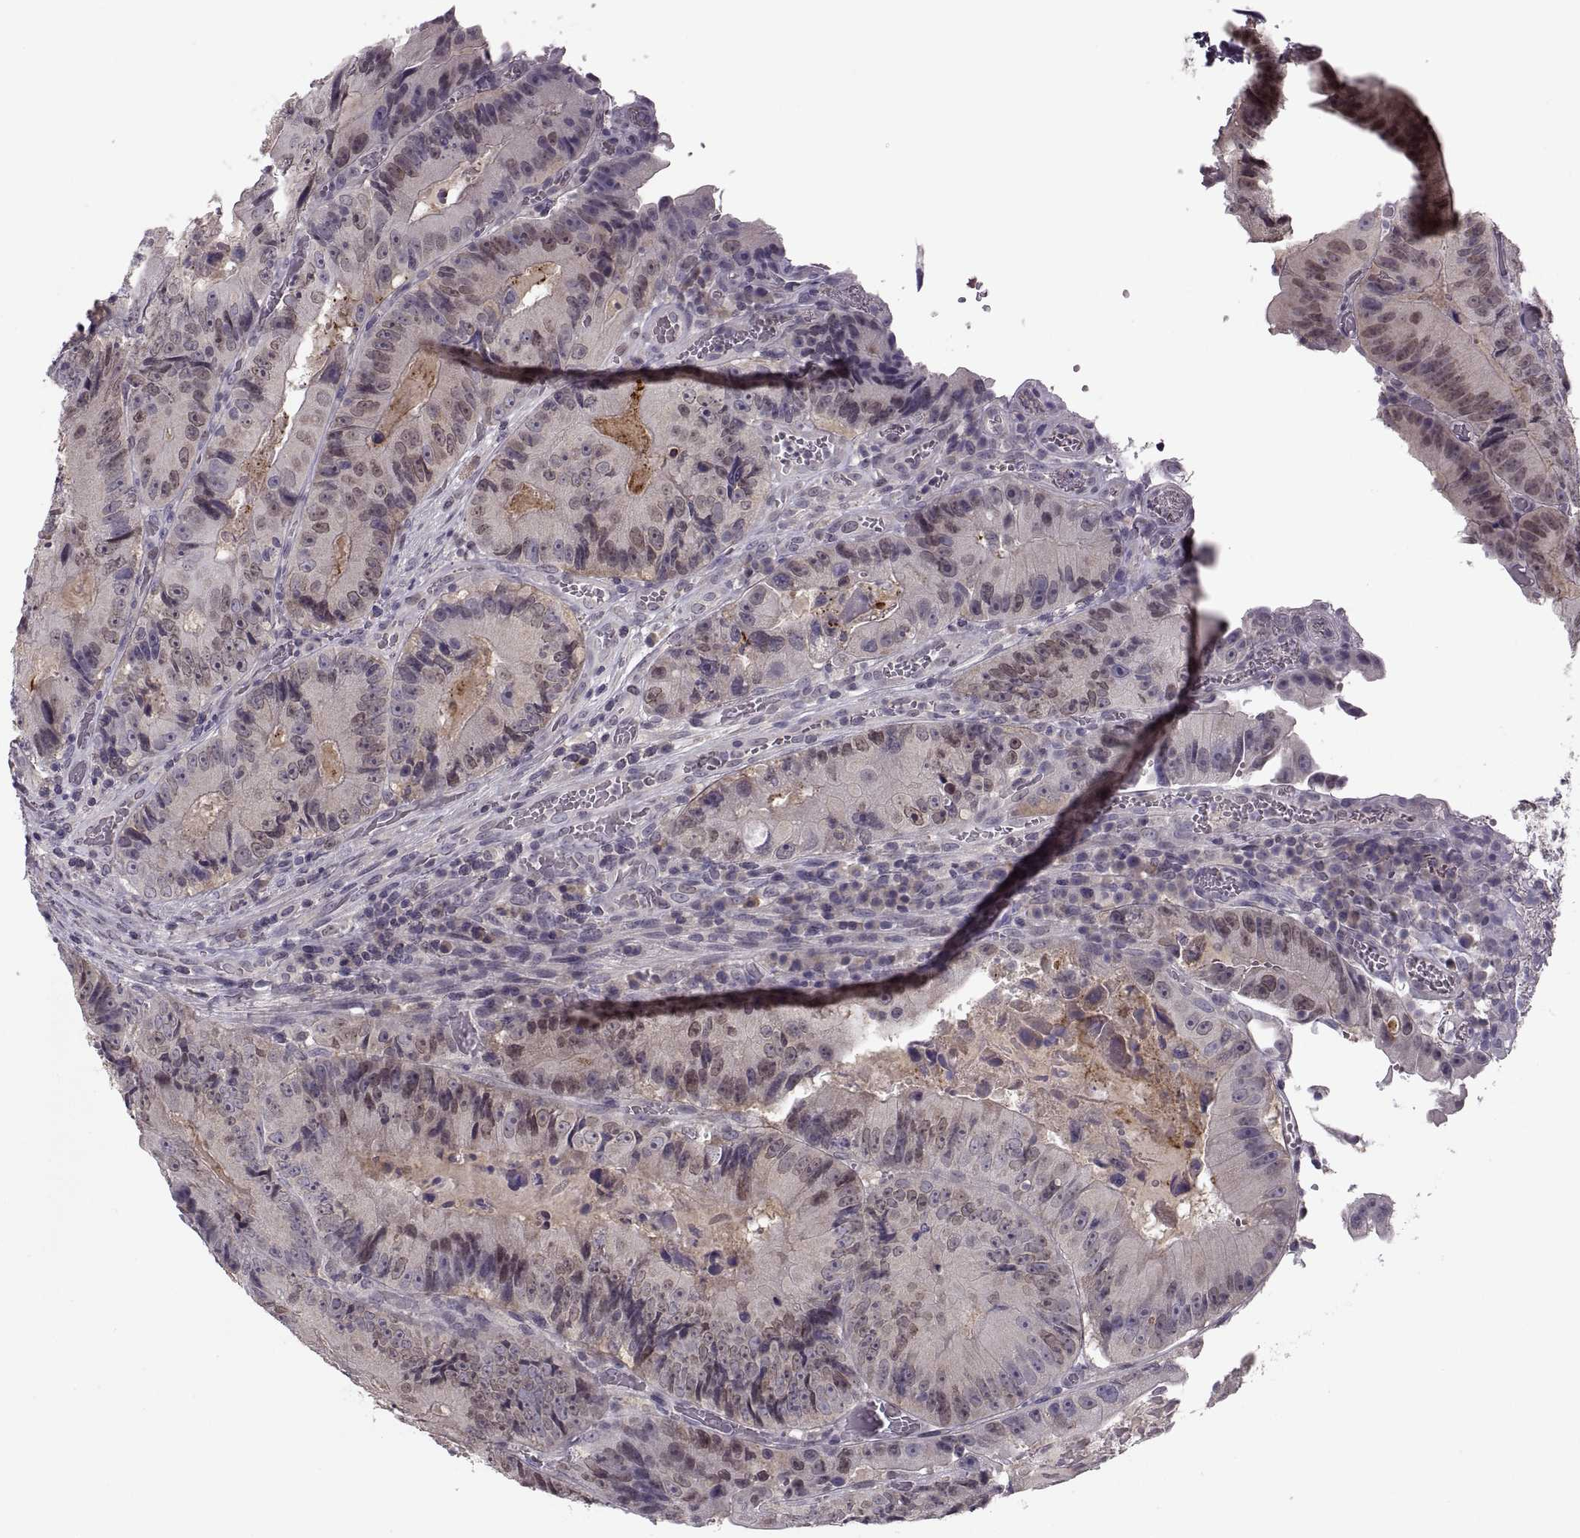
{"staining": {"intensity": "weak", "quantity": "<25%", "location": "nuclear"}, "tissue": "colorectal cancer", "cell_type": "Tumor cells", "image_type": "cancer", "snomed": [{"axis": "morphology", "description": "Adenocarcinoma, NOS"}, {"axis": "topography", "description": "Colon"}], "caption": "Immunohistochemical staining of colorectal cancer (adenocarcinoma) shows no significant staining in tumor cells.", "gene": "CACNA1F", "patient": {"sex": "female", "age": 86}}